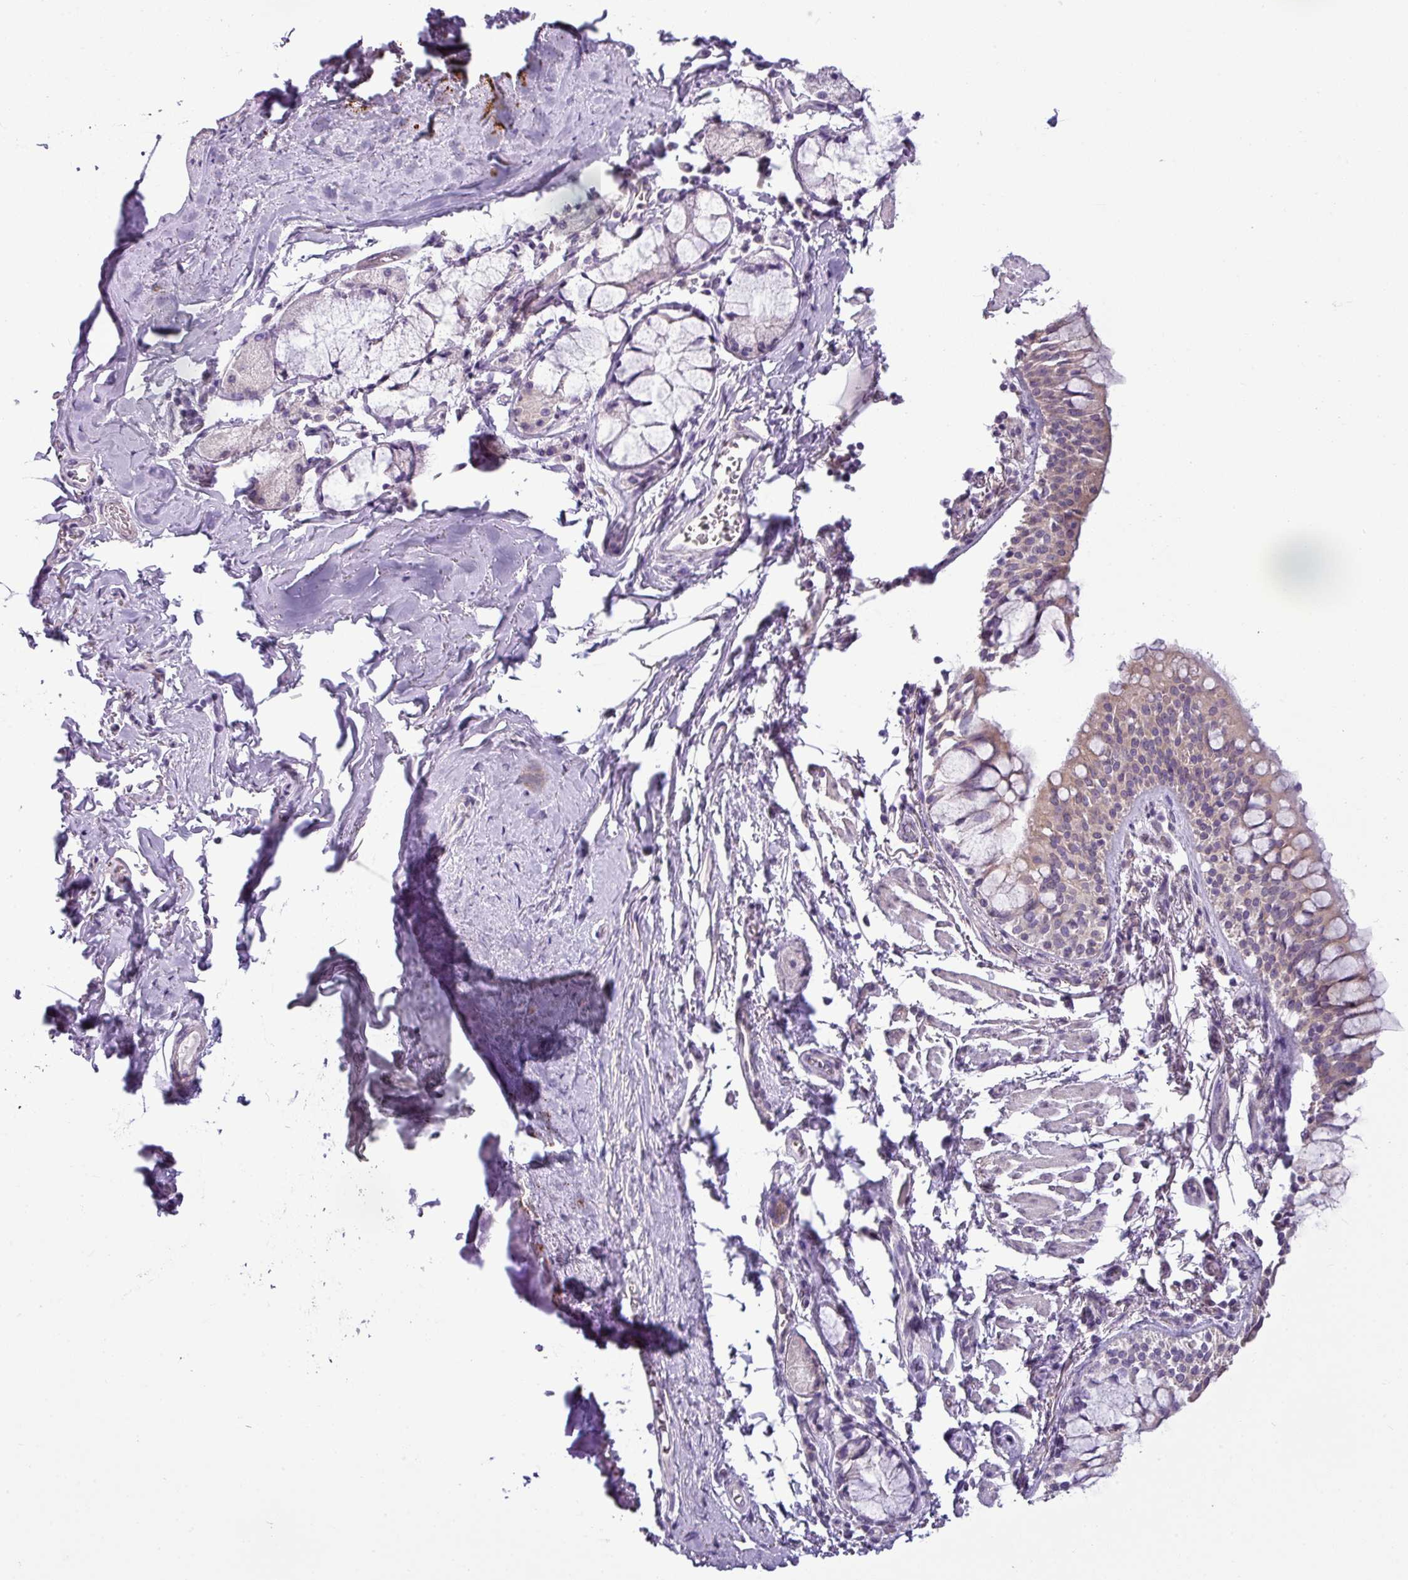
{"staining": {"intensity": "weak", "quantity": "<25%", "location": "cytoplasmic/membranous"}, "tissue": "bronchus", "cell_type": "Respiratory epithelial cells", "image_type": "normal", "snomed": [{"axis": "morphology", "description": "Normal tissue, NOS"}, {"axis": "topography", "description": "Bronchus"}], "caption": "Immunohistochemistry (IHC) image of normal human bronchus stained for a protein (brown), which shows no positivity in respiratory epithelial cells.", "gene": "TOR1AIP2", "patient": {"sex": "male", "age": 70}}